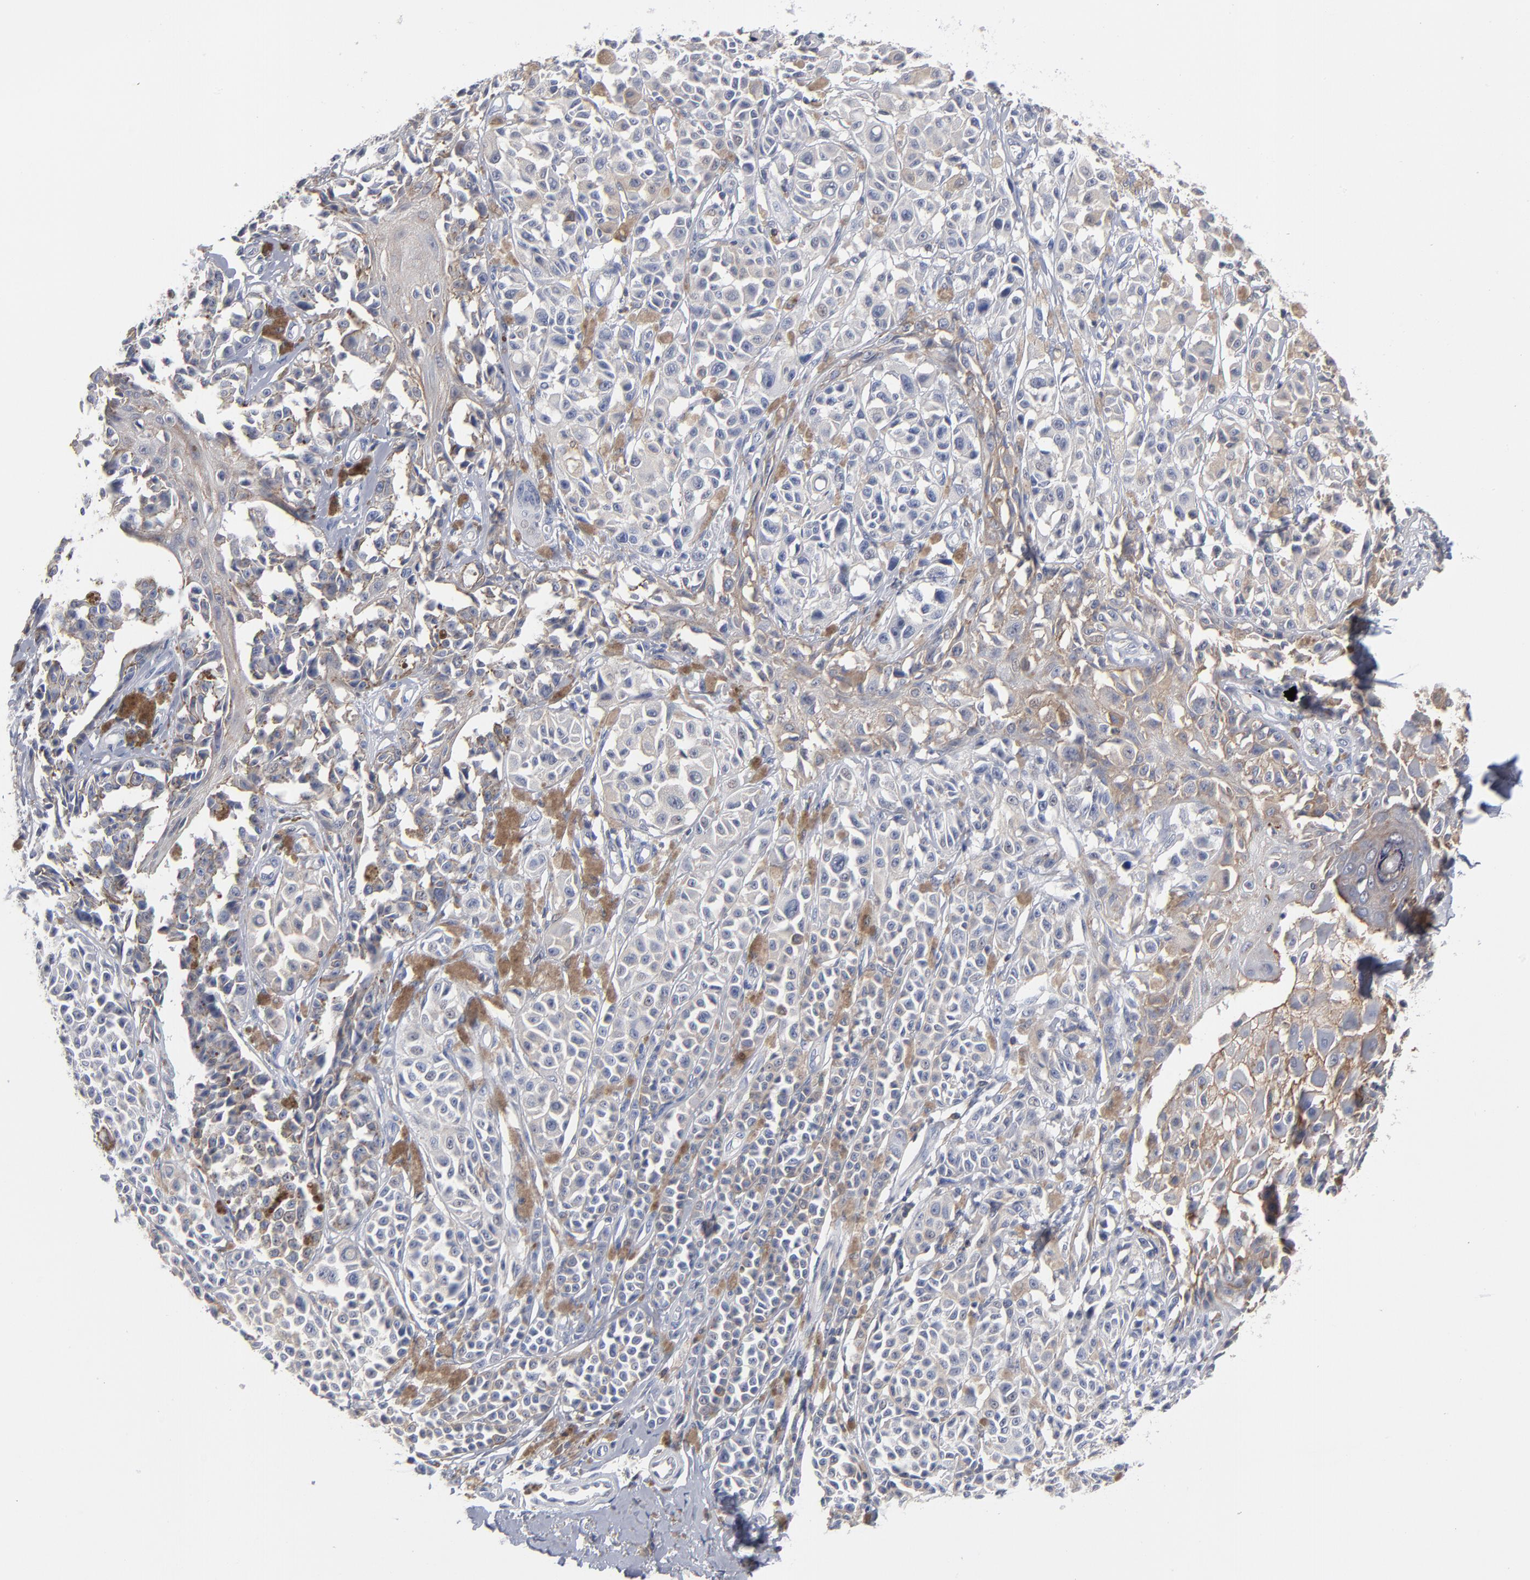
{"staining": {"intensity": "weak", "quantity": "<25%", "location": "cytoplasmic/membranous"}, "tissue": "melanoma", "cell_type": "Tumor cells", "image_type": "cancer", "snomed": [{"axis": "morphology", "description": "Malignant melanoma, NOS"}, {"axis": "topography", "description": "Skin"}], "caption": "Image shows no significant protein positivity in tumor cells of malignant melanoma.", "gene": "PDLIM2", "patient": {"sex": "female", "age": 38}}